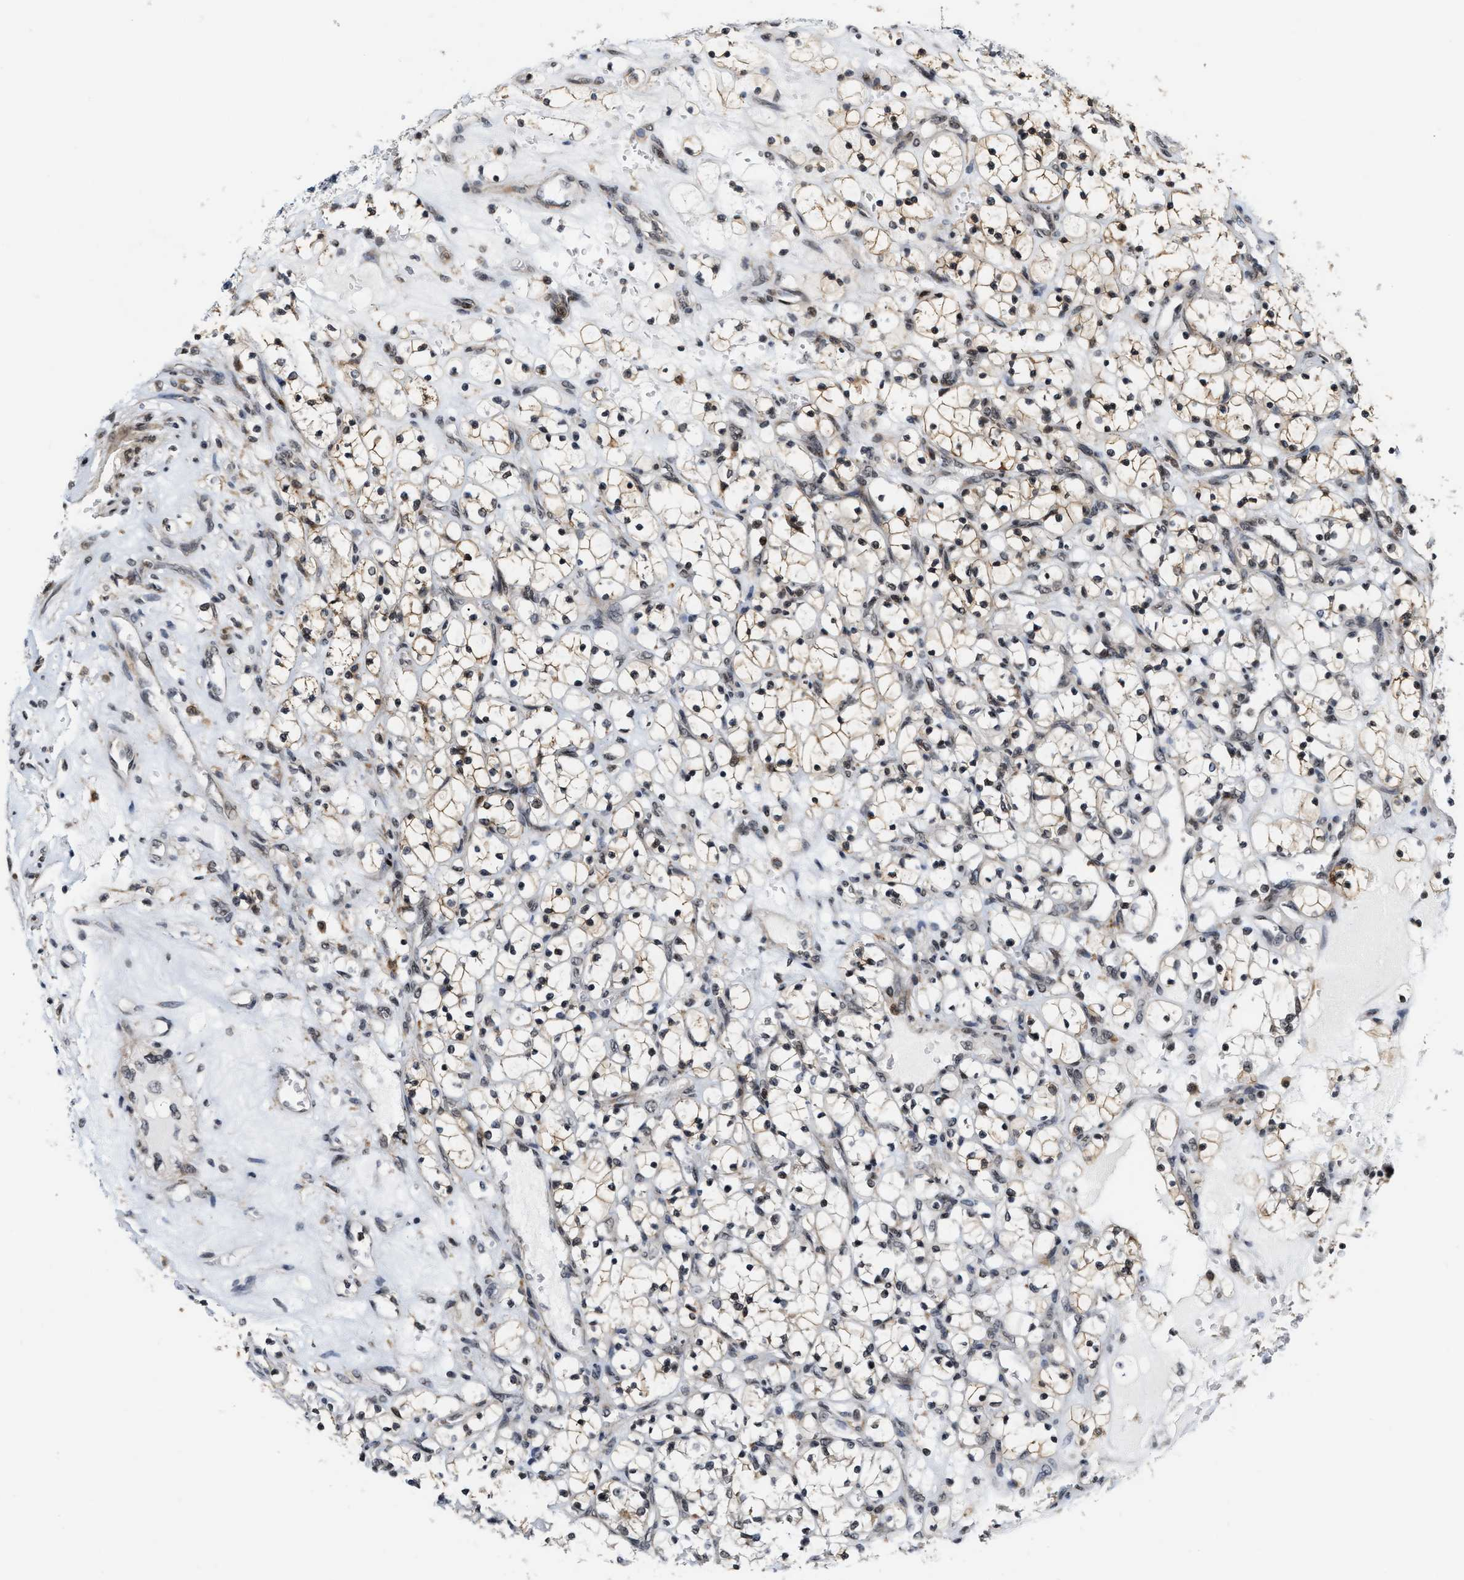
{"staining": {"intensity": "weak", "quantity": "<25%", "location": "nuclear"}, "tissue": "renal cancer", "cell_type": "Tumor cells", "image_type": "cancer", "snomed": [{"axis": "morphology", "description": "Adenocarcinoma, NOS"}, {"axis": "topography", "description": "Kidney"}], "caption": "There is no significant expression in tumor cells of renal adenocarcinoma.", "gene": "ANKRD6", "patient": {"sex": "female", "age": 69}}